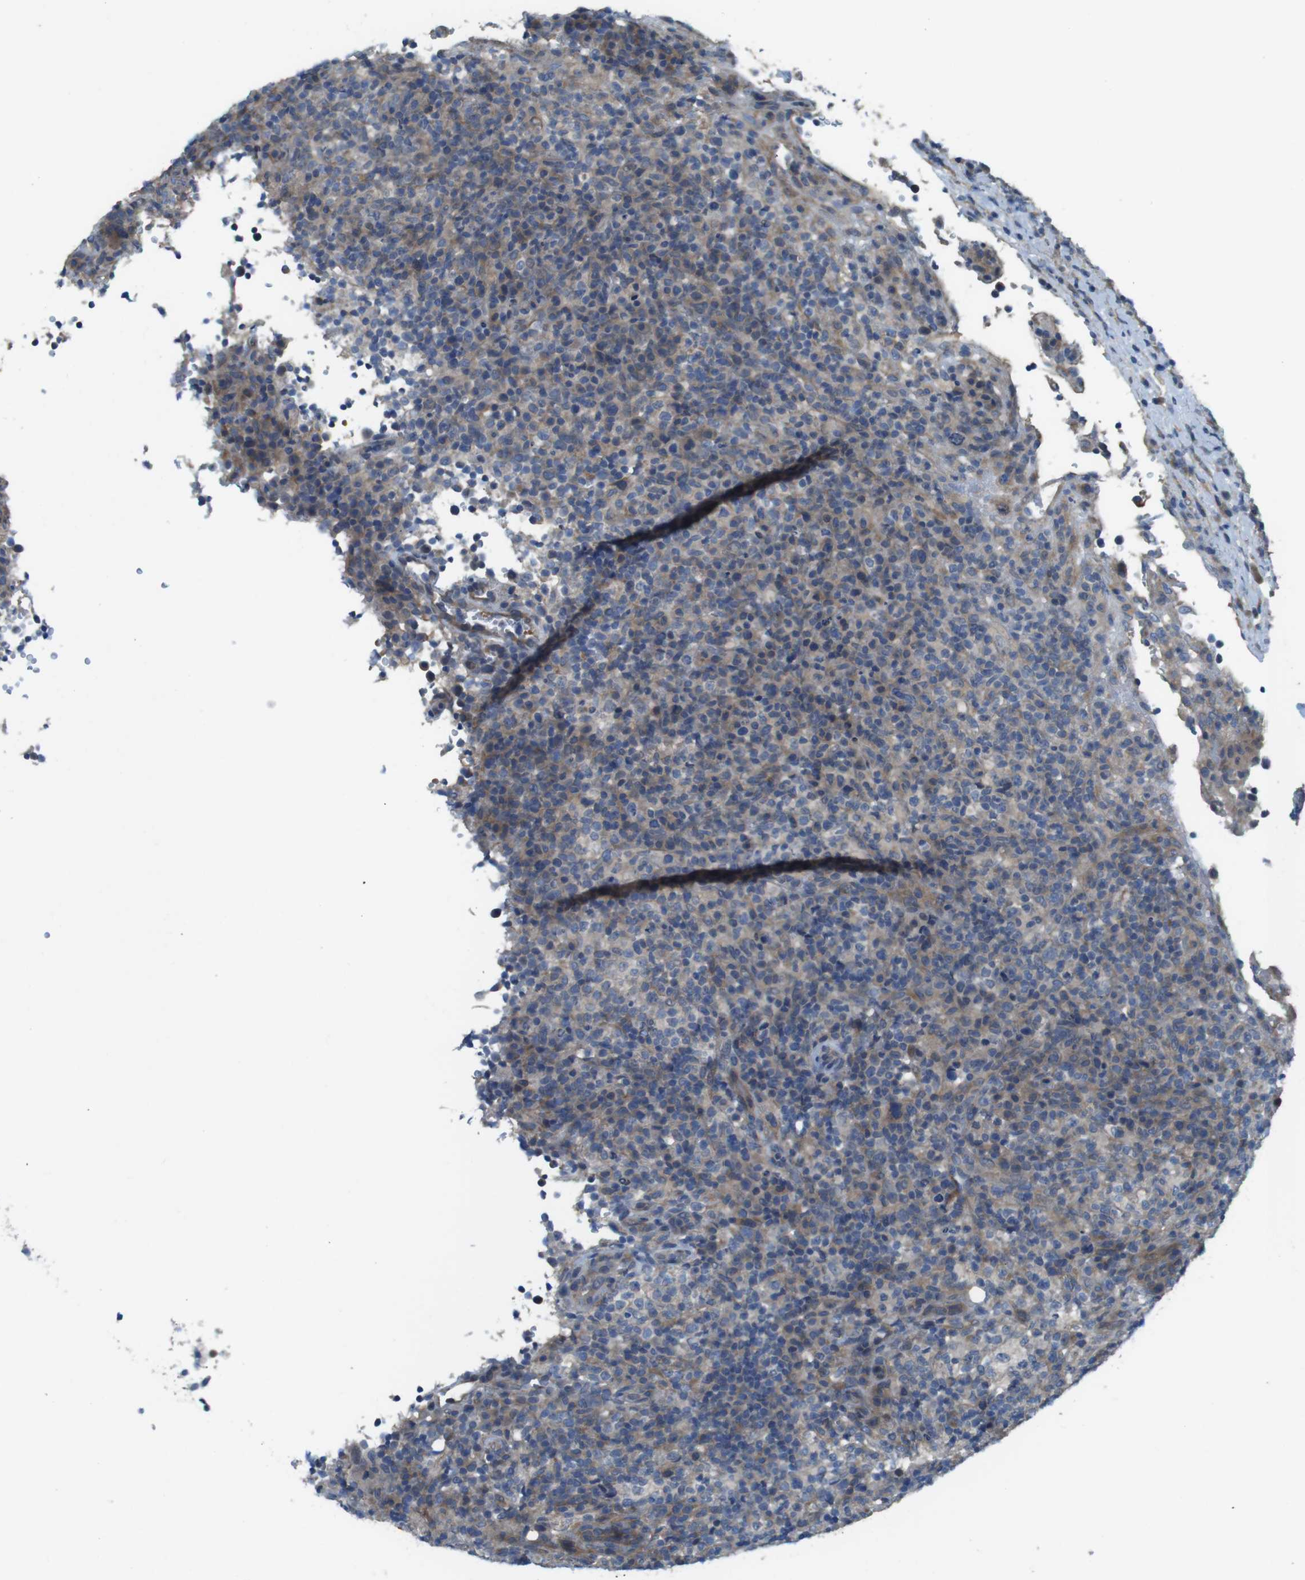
{"staining": {"intensity": "weak", "quantity": "25%-75%", "location": "cytoplasmic/membranous"}, "tissue": "lymphoma", "cell_type": "Tumor cells", "image_type": "cancer", "snomed": [{"axis": "morphology", "description": "Malignant lymphoma, non-Hodgkin's type, High grade"}, {"axis": "topography", "description": "Lymph node"}], "caption": "Malignant lymphoma, non-Hodgkin's type (high-grade) stained for a protein demonstrates weak cytoplasmic/membranous positivity in tumor cells.", "gene": "ABHD15", "patient": {"sex": "female", "age": 76}}